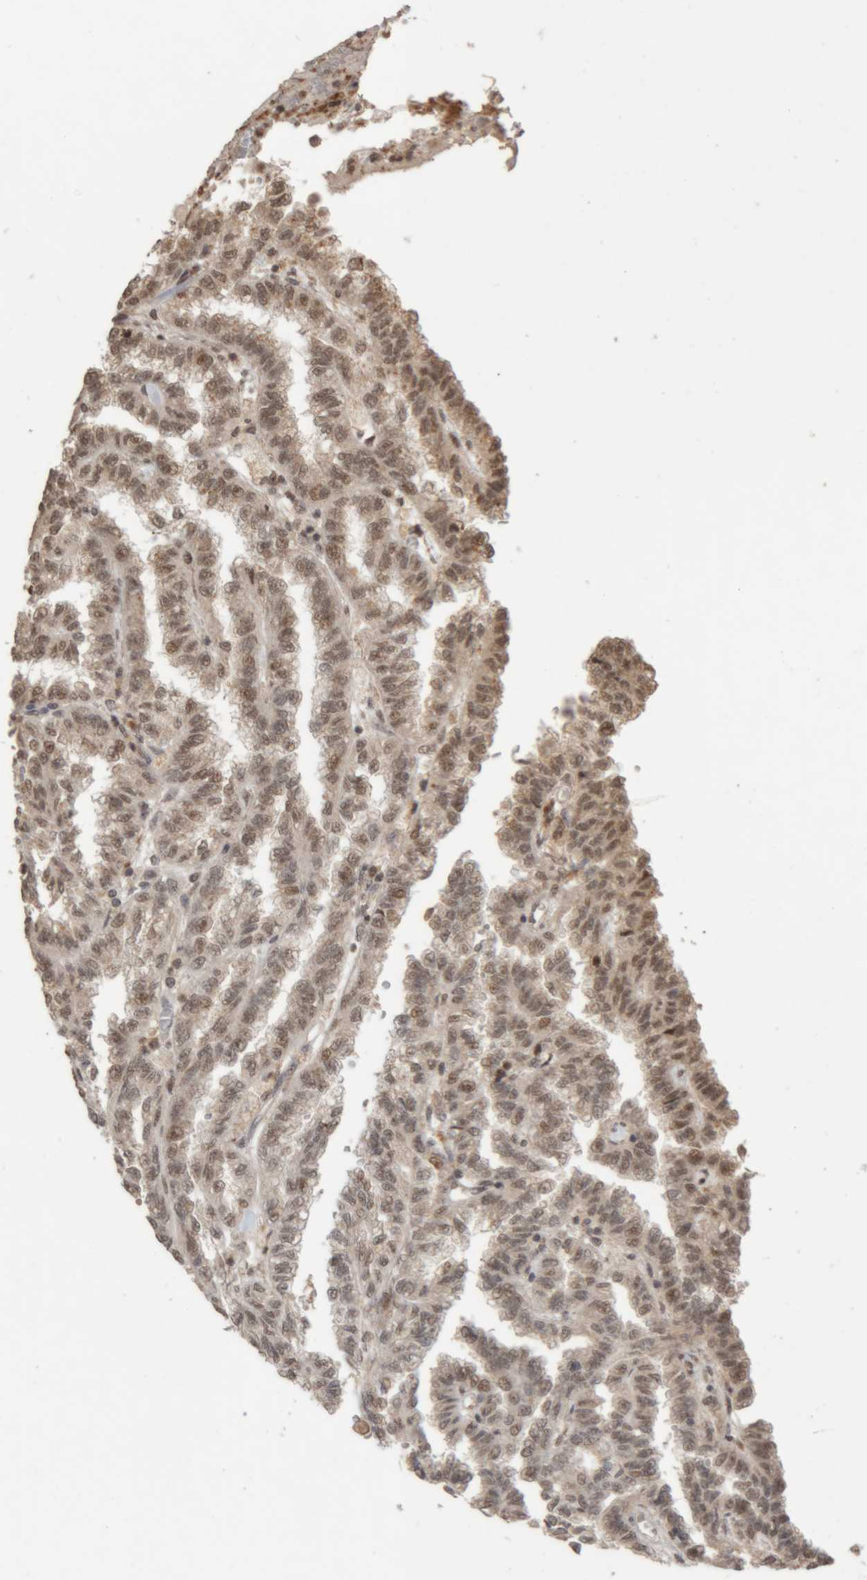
{"staining": {"intensity": "moderate", "quantity": ">75%", "location": "cytoplasmic/membranous,nuclear"}, "tissue": "renal cancer", "cell_type": "Tumor cells", "image_type": "cancer", "snomed": [{"axis": "morphology", "description": "Inflammation, NOS"}, {"axis": "morphology", "description": "Adenocarcinoma, NOS"}, {"axis": "topography", "description": "Kidney"}], "caption": "Brown immunohistochemical staining in human renal cancer demonstrates moderate cytoplasmic/membranous and nuclear expression in approximately >75% of tumor cells.", "gene": "KEAP1", "patient": {"sex": "male", "age": 68}}